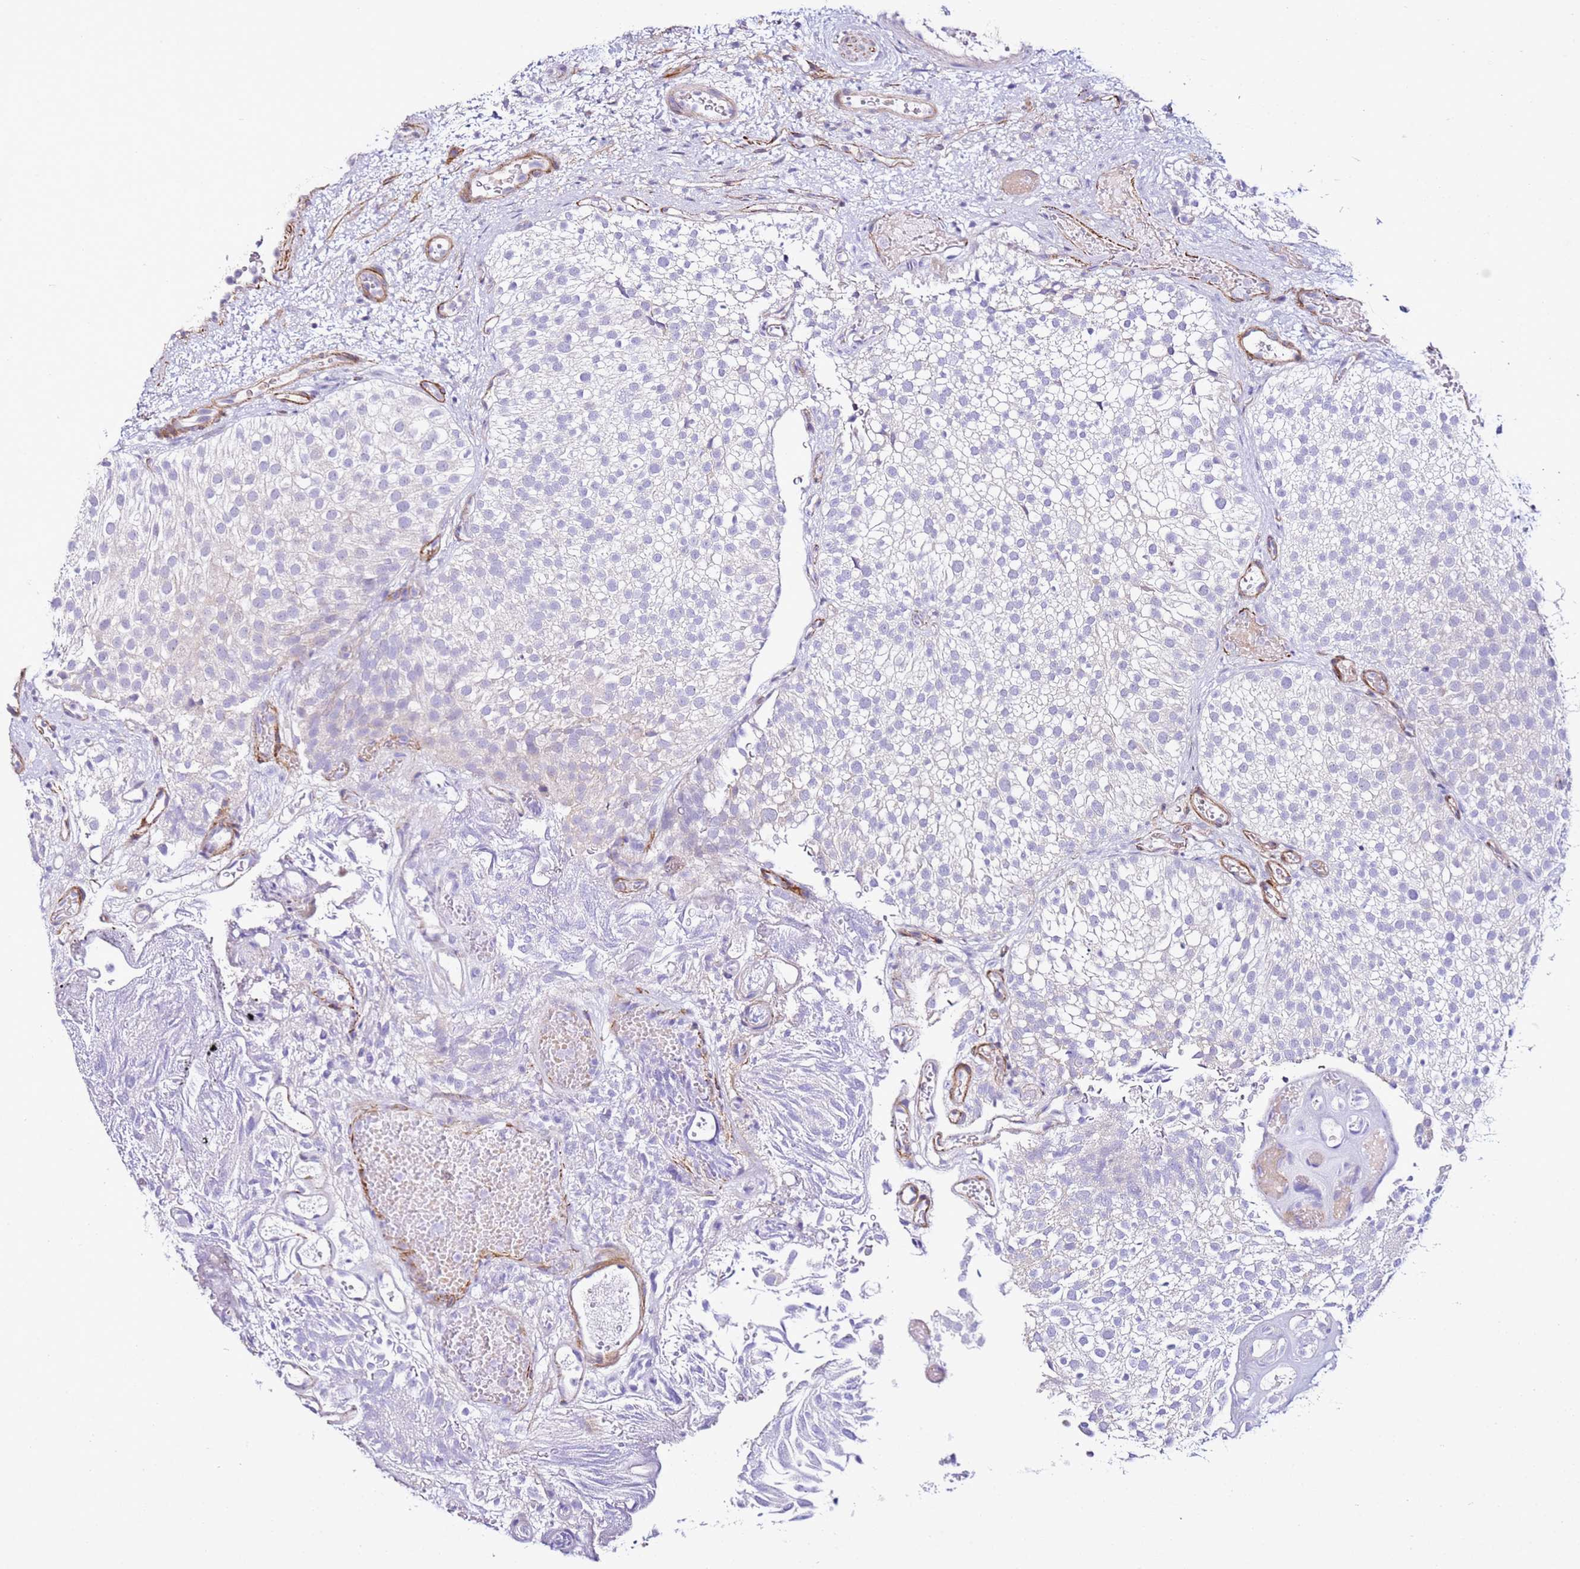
{"staining": {"intensity": "negative", "quantity": "none", "location": "none"}, "tissue": "urothelial cancer", "cell_type": "Tumor cells", "image_type": "cancer", "snomed": [{"axis": "morphology", "description": "Urothelial carcinoma, Low grade"}, {"axis": "topography", "description": "Urinary bladder"}], "caption": "IHC micrograph of neoplastic tissue: human low-grade urothelial carcinoma stained with DAB (3,3'-diaminobenzidine) reveals no significant protein staining in tumor cells.", "gene": "HGD", "patient": {"sex": "male", "age": 78}}